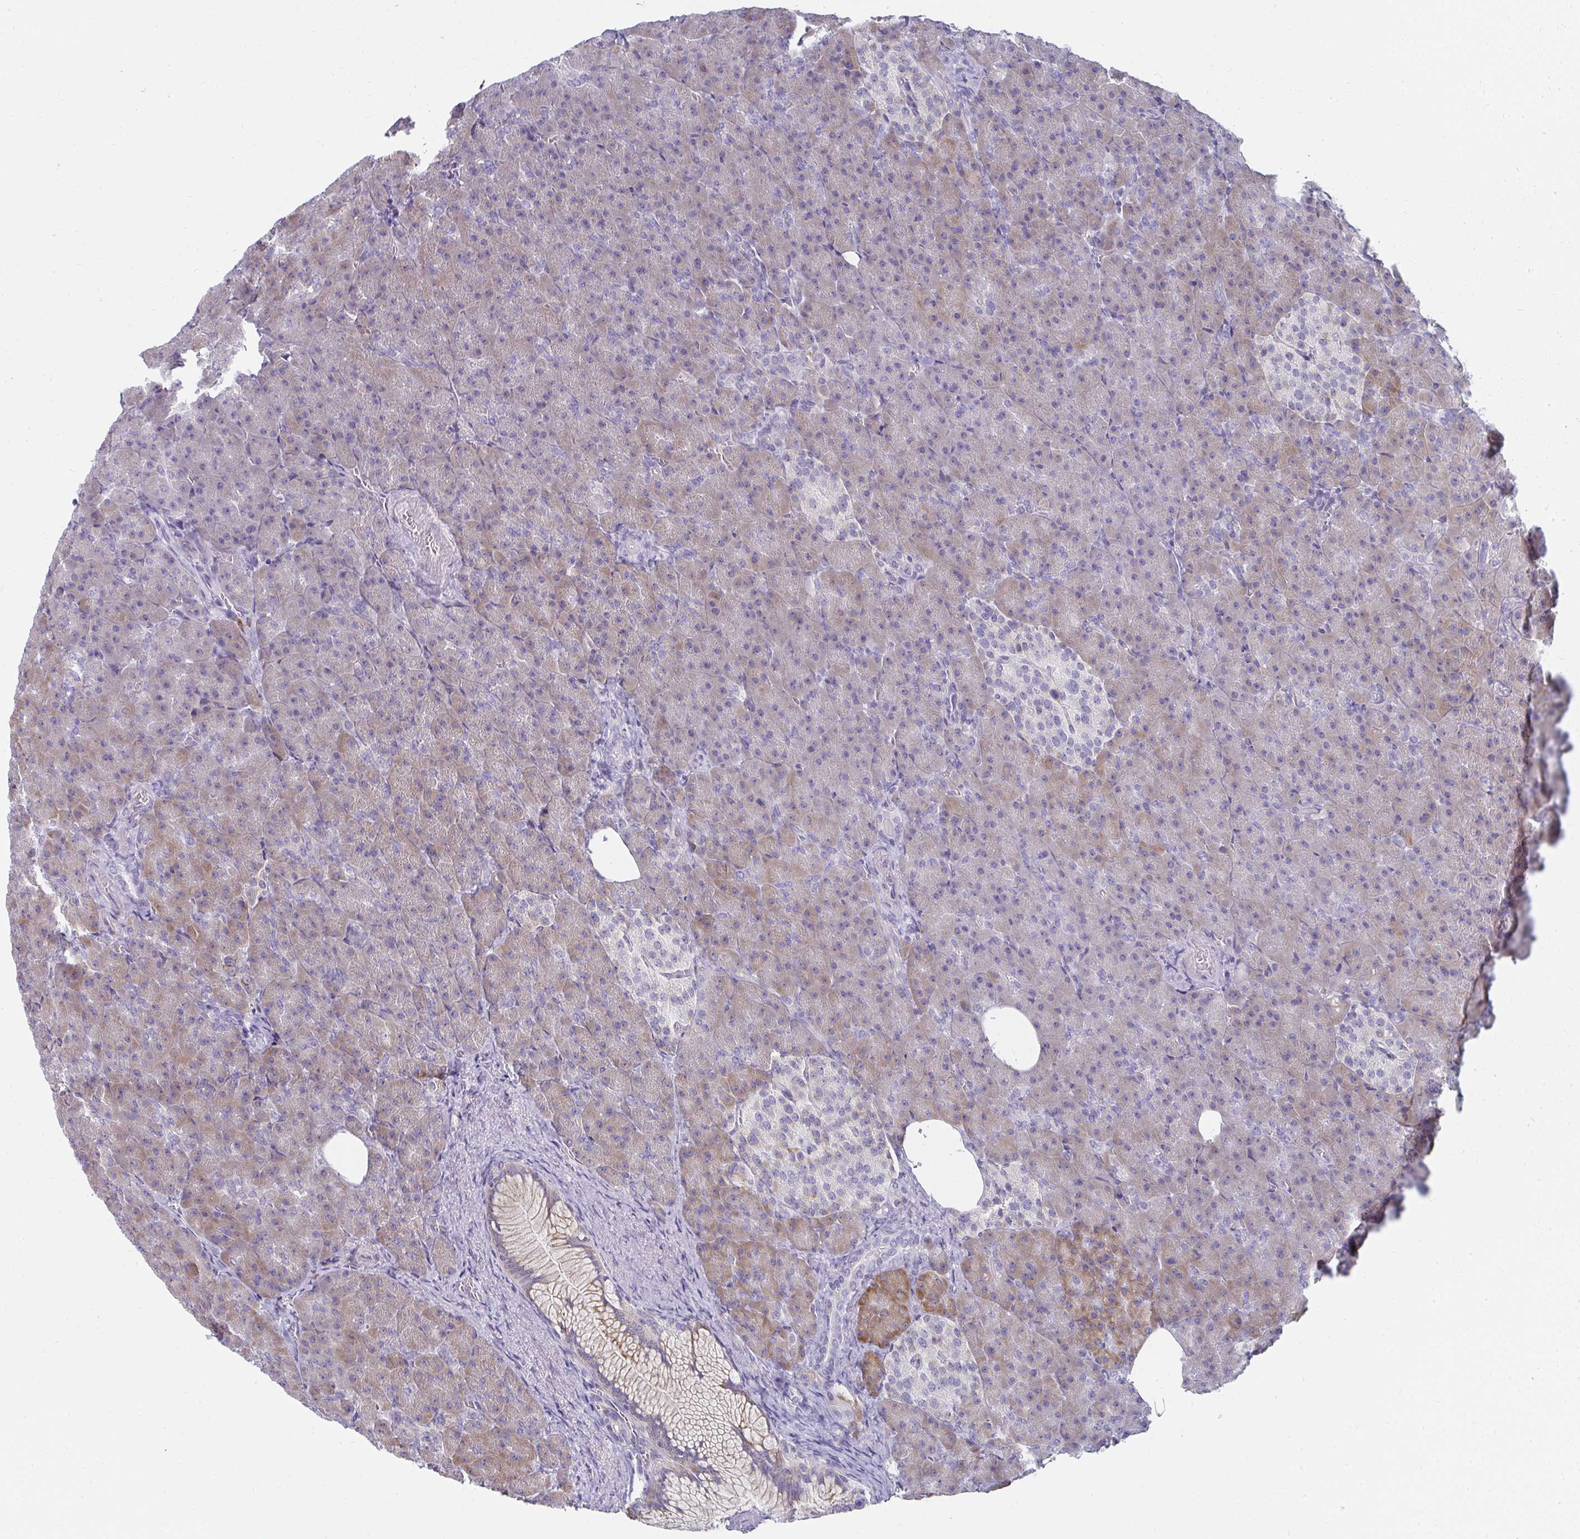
{"staining": {"intensity": "weak", "quantity": "25%-75%", "location": "cytoplasmic/membranous"}, "tissue": "pancreas", "cell_type": "Exocrine glandular cells", "image_type": "normal", "snomed": [{"axis": "morphology", "description": "Normal tissue, NOS"}, {"axis": "topography", "description": "Pancreas"}], "caption": "Immunohistochemistry (DAB) staining of unremarkable pancreas demonstrates weak cytoplasmic/membranous protein staining in about 25%-75% of exocrine glandular cells.", "gene": "SHROOM1", "patient": {"sex": "female", "age": 74}}